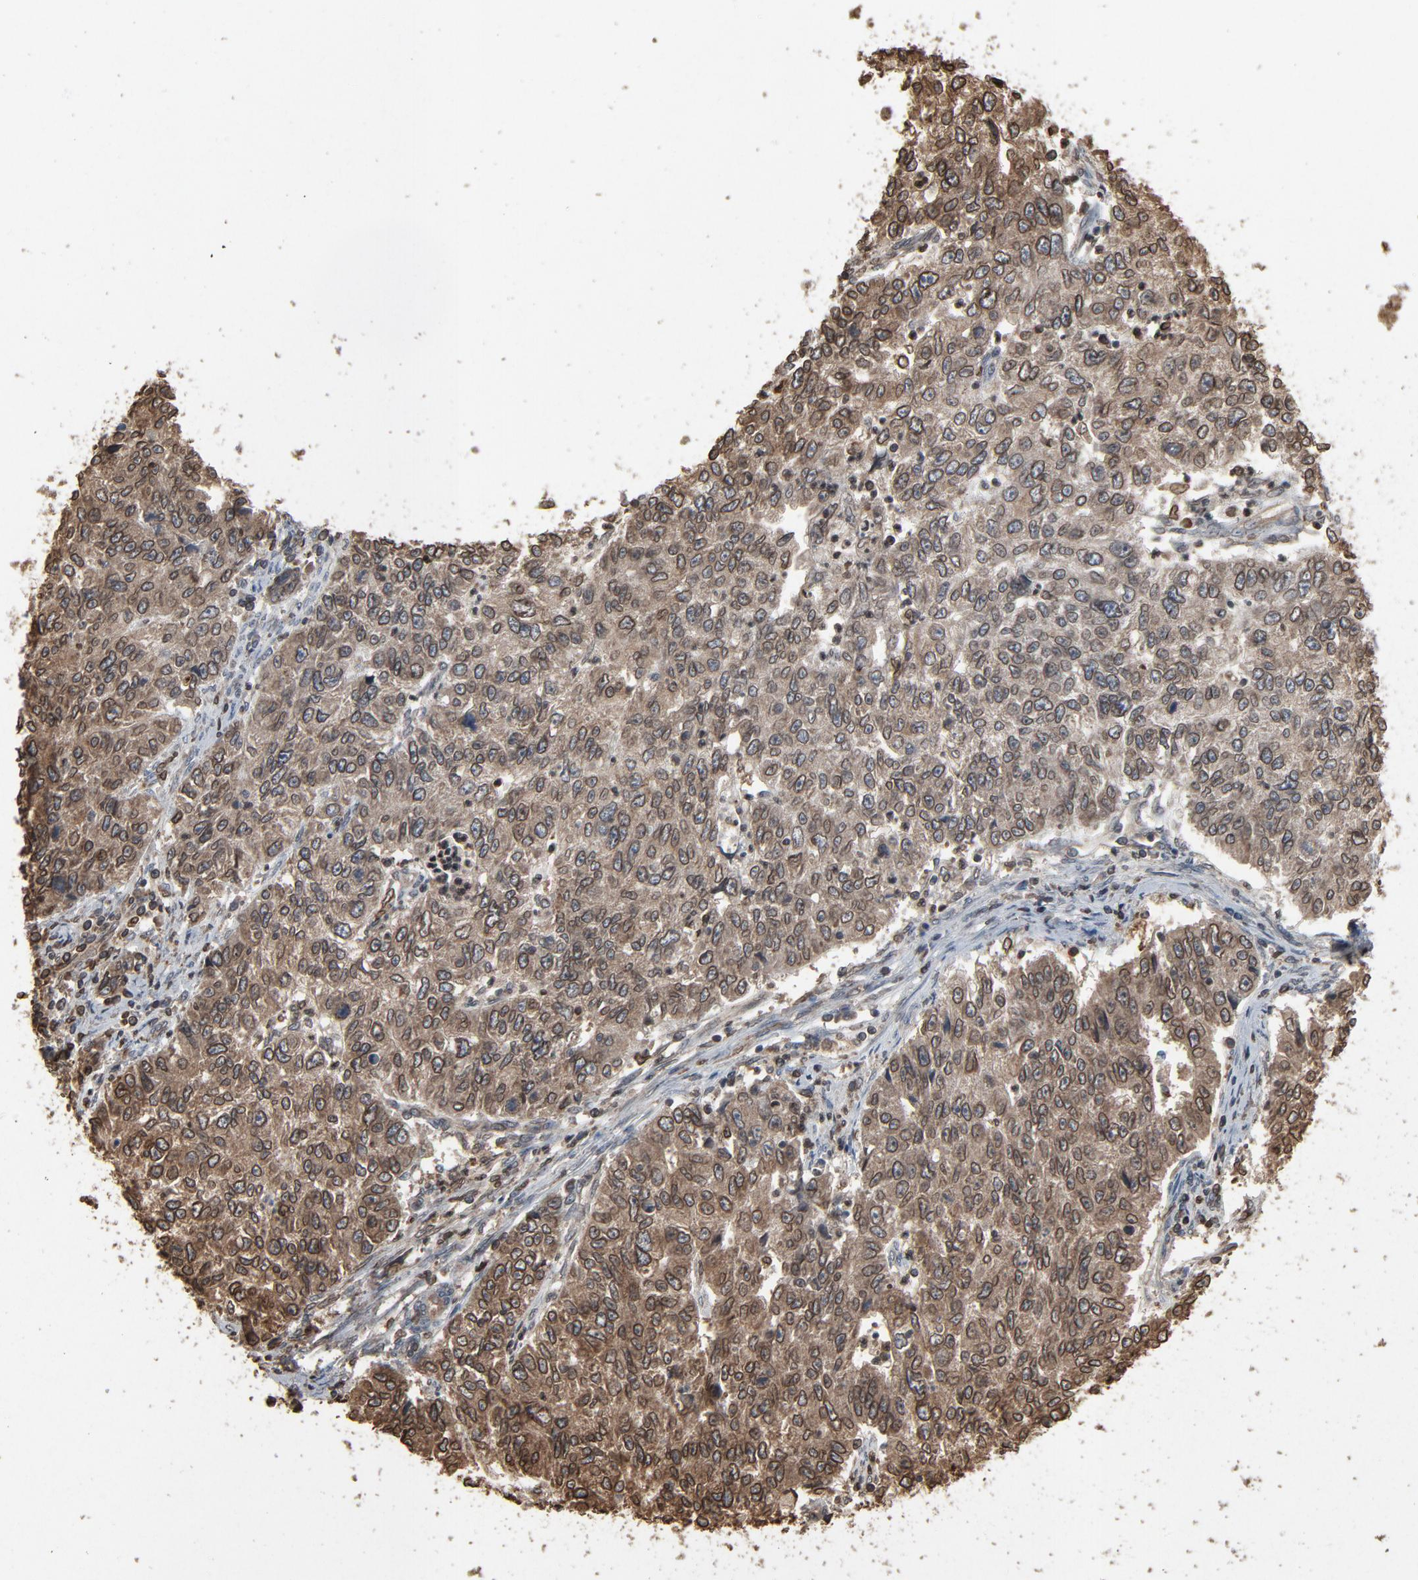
{"staining": {"intensity": "weak", "quantity": ">75%", "location": "cytoplasmic/membranous,nuclear"}, "tissue": "endometrial cancer", "cell_type": "Tumor cells", "image_type": "cancer", "snomed": [{"axis": "morphology", "description": "Adenocarcinoma, NOS"}, {"axis": "topography", "description": "Endometrium"}], "caption": "Endometrial adenocarcinoma stained with a protein marker demonstrates weak staining in tumor cells.", "gene": "UBE2D1", "patient": {"sex": "female", "age": 42}}